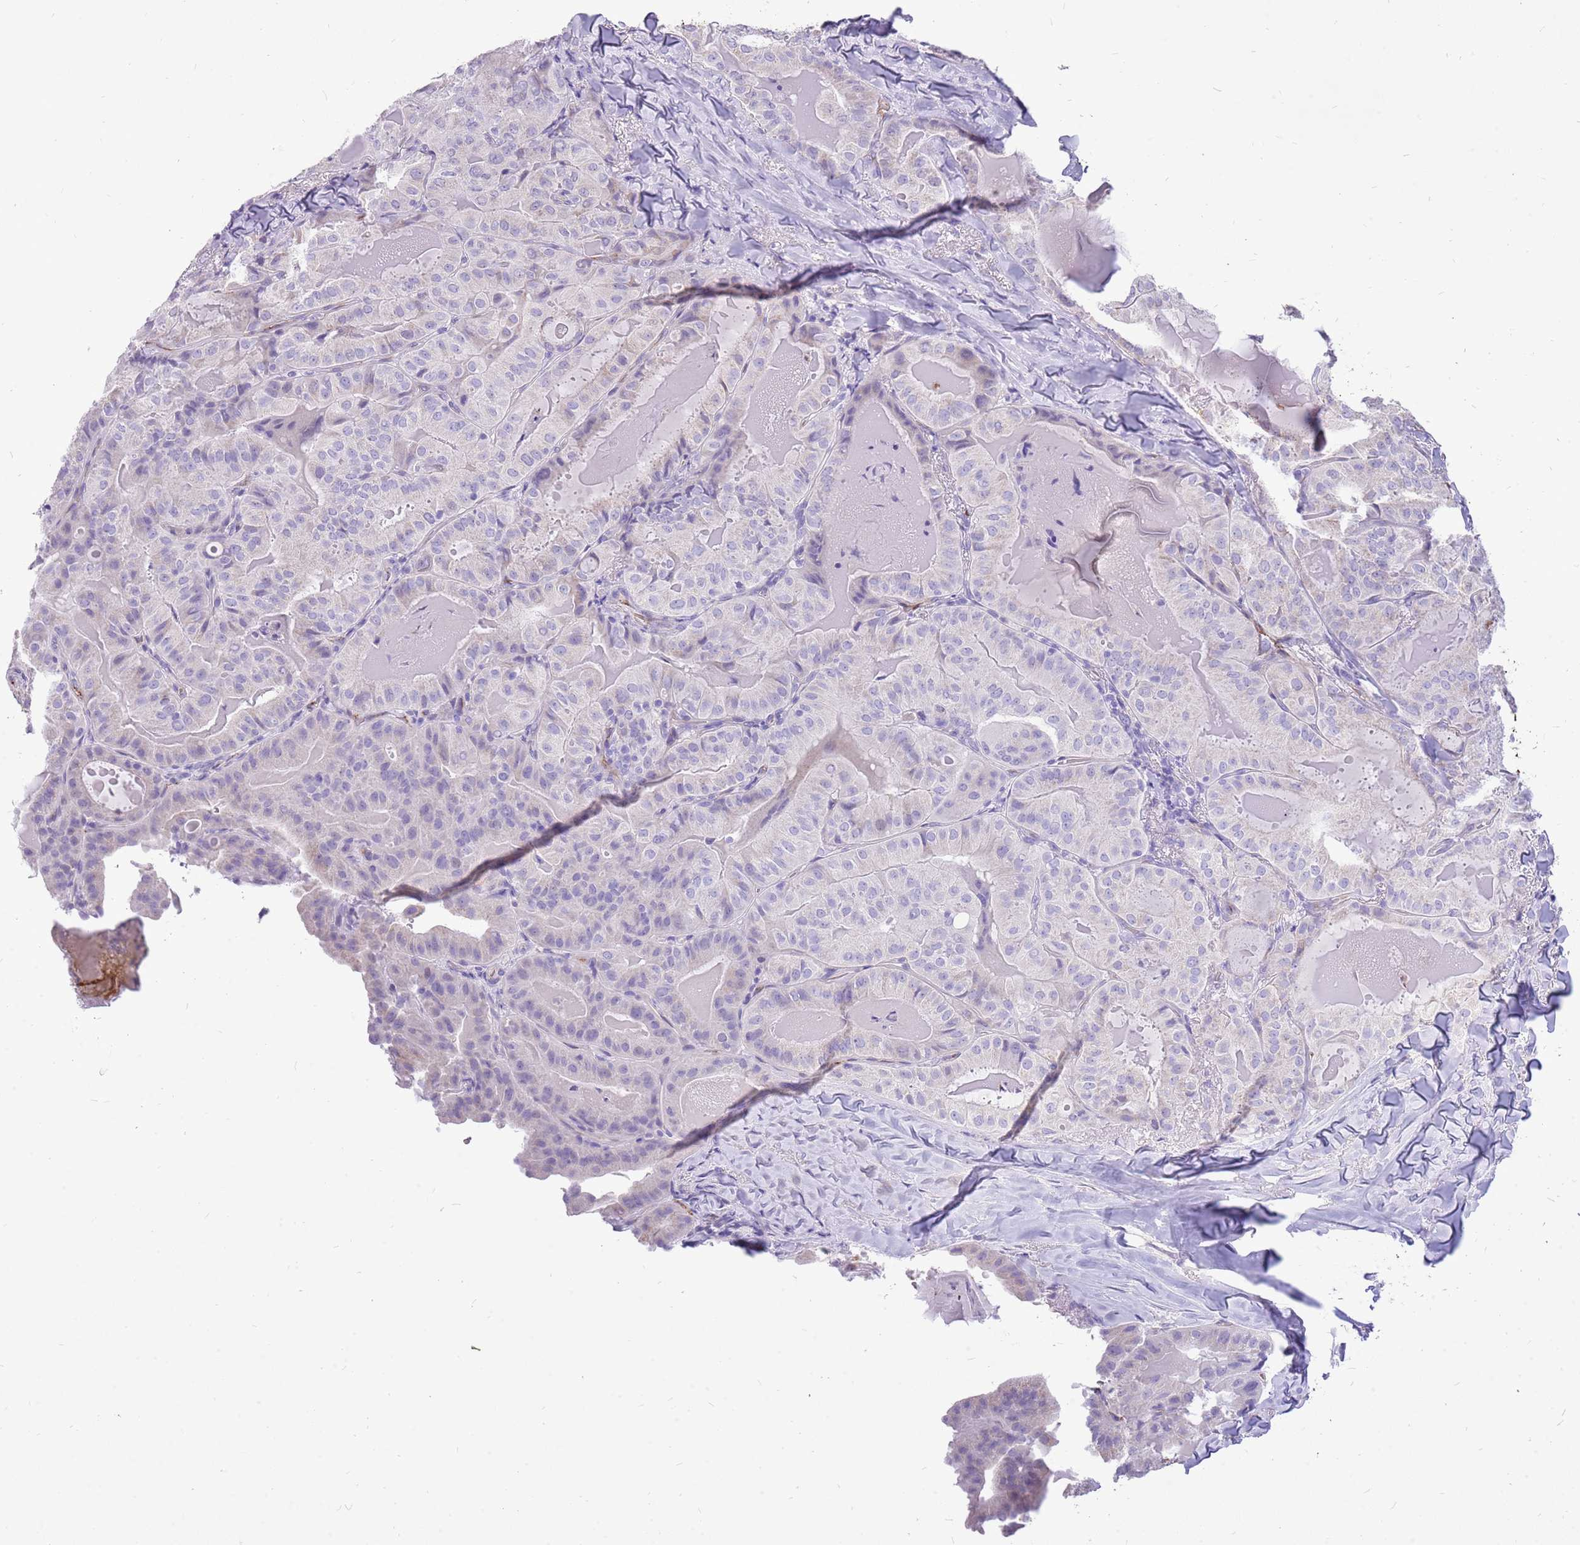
{"staining": {"intensity": "negative", "quantity": "none", "location": "none"}, "tissue": "thyroid cancer", "cell_type": "Tumor cells", "image_type": "cancer", "snomed": [{"axis": "morphology", "description": "Papillary adenocarcinoma, NOS"}, {"axis": "topography", "description": "Thyroid gland"}], "caption": "Protein analysis of thyroid cancer shows no significant positivity in tumor cells.", "gene": "PCNX1", "patient": {"sex": "female", "age": 68}}